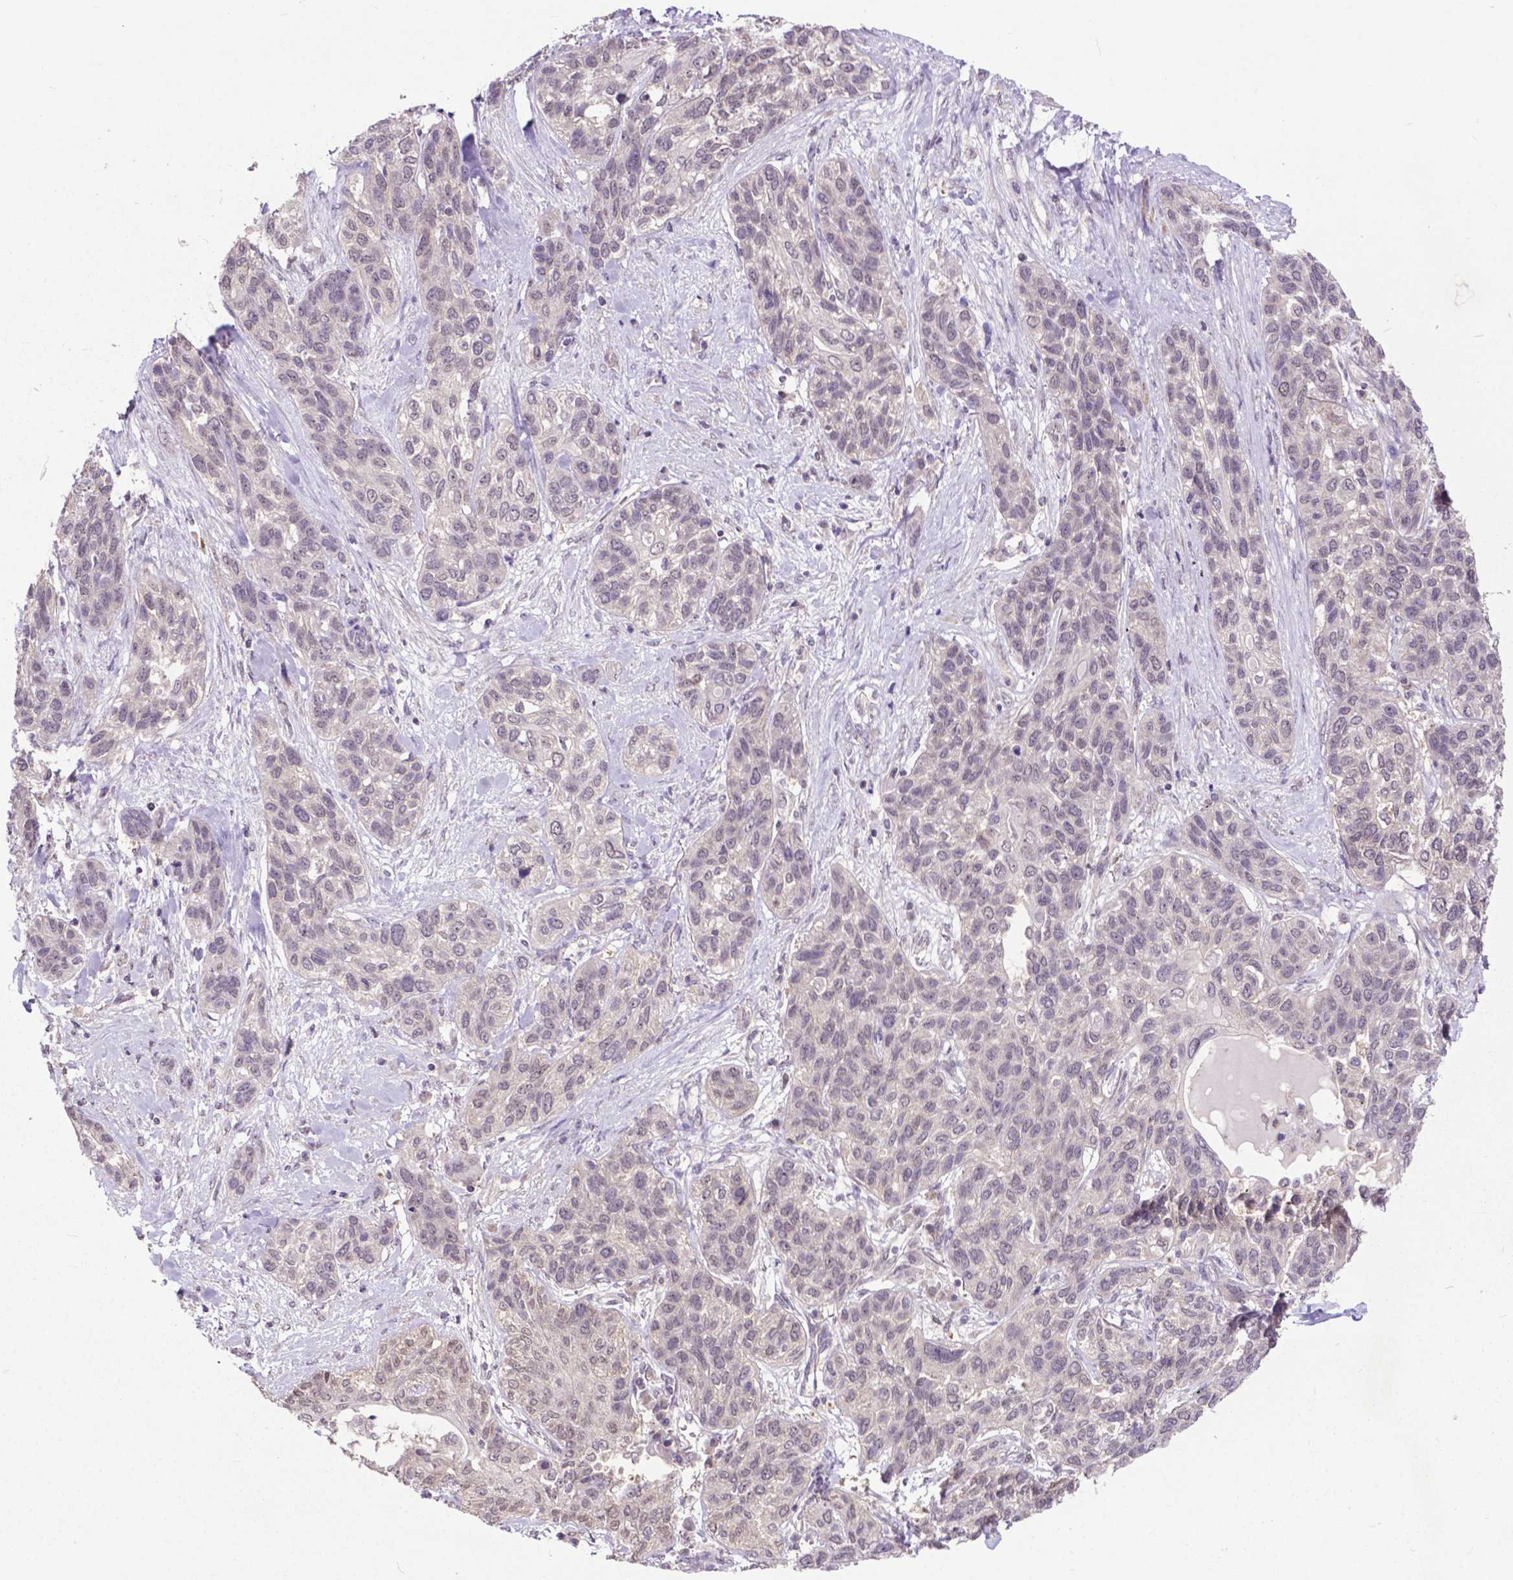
{"staining": {"intensity": "negative", "quantity": "none", "location": "none"}, "tissue": "lung cancer", "cell_type": "Tumor cells", "image_type": "cancer", "snomed": [{"axis": "morphology", "description": "Squamous cell carcinoma, NOS"}, {"axis": "topography", "description": "Lung"}], "caption": "Squamous cell carcinoma (lung) was stained to show a protein in brown. There is no significant staining in tumor cells. (Stains: DAB (3,3'-diaminobenzidine) immunohistochemistry (IHC) with hematoxylin counter stain, Microscopy: brightfield microscopy at high magnification).", "gene": "OTUB1", "patient": {"sex": "female", "age": 70}}